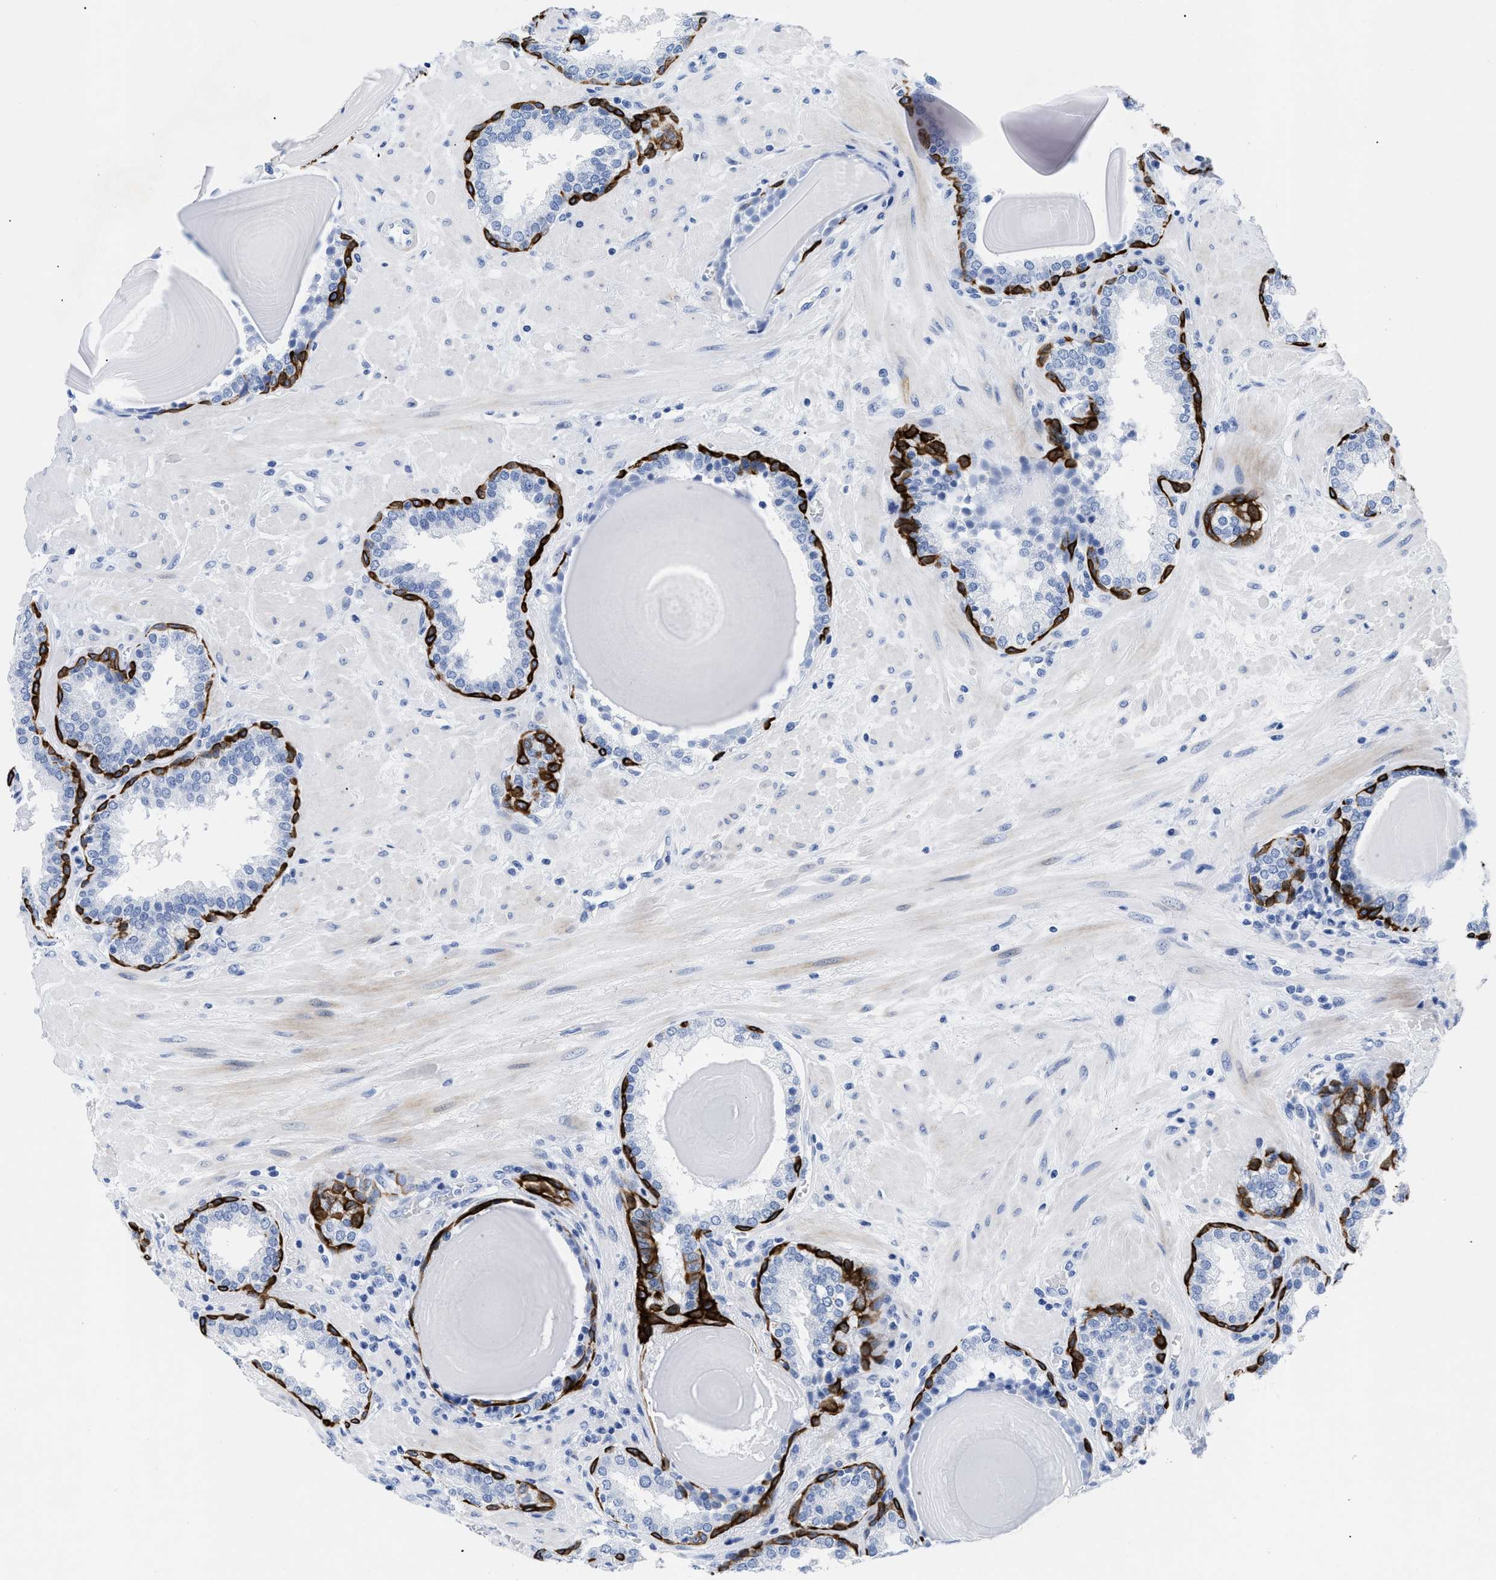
{"staining": {"intensity": "negative", "quantity": "none", "location": "none"}, "tissue": "prostate", "cell_type": "Glandular cells", "image_type": "normal", "snomed": [{"axis": "morphology", "description": "Normal tissue, NOS"}, {"axis": "topography", "description": "Prostate"}], "caption": "Prostate stained for a protein using immunohistochemistry (IHC) shows no positivity glandular cells.", "gene": "DUSP26", "patient": {"sex": "male", "age": 51}}